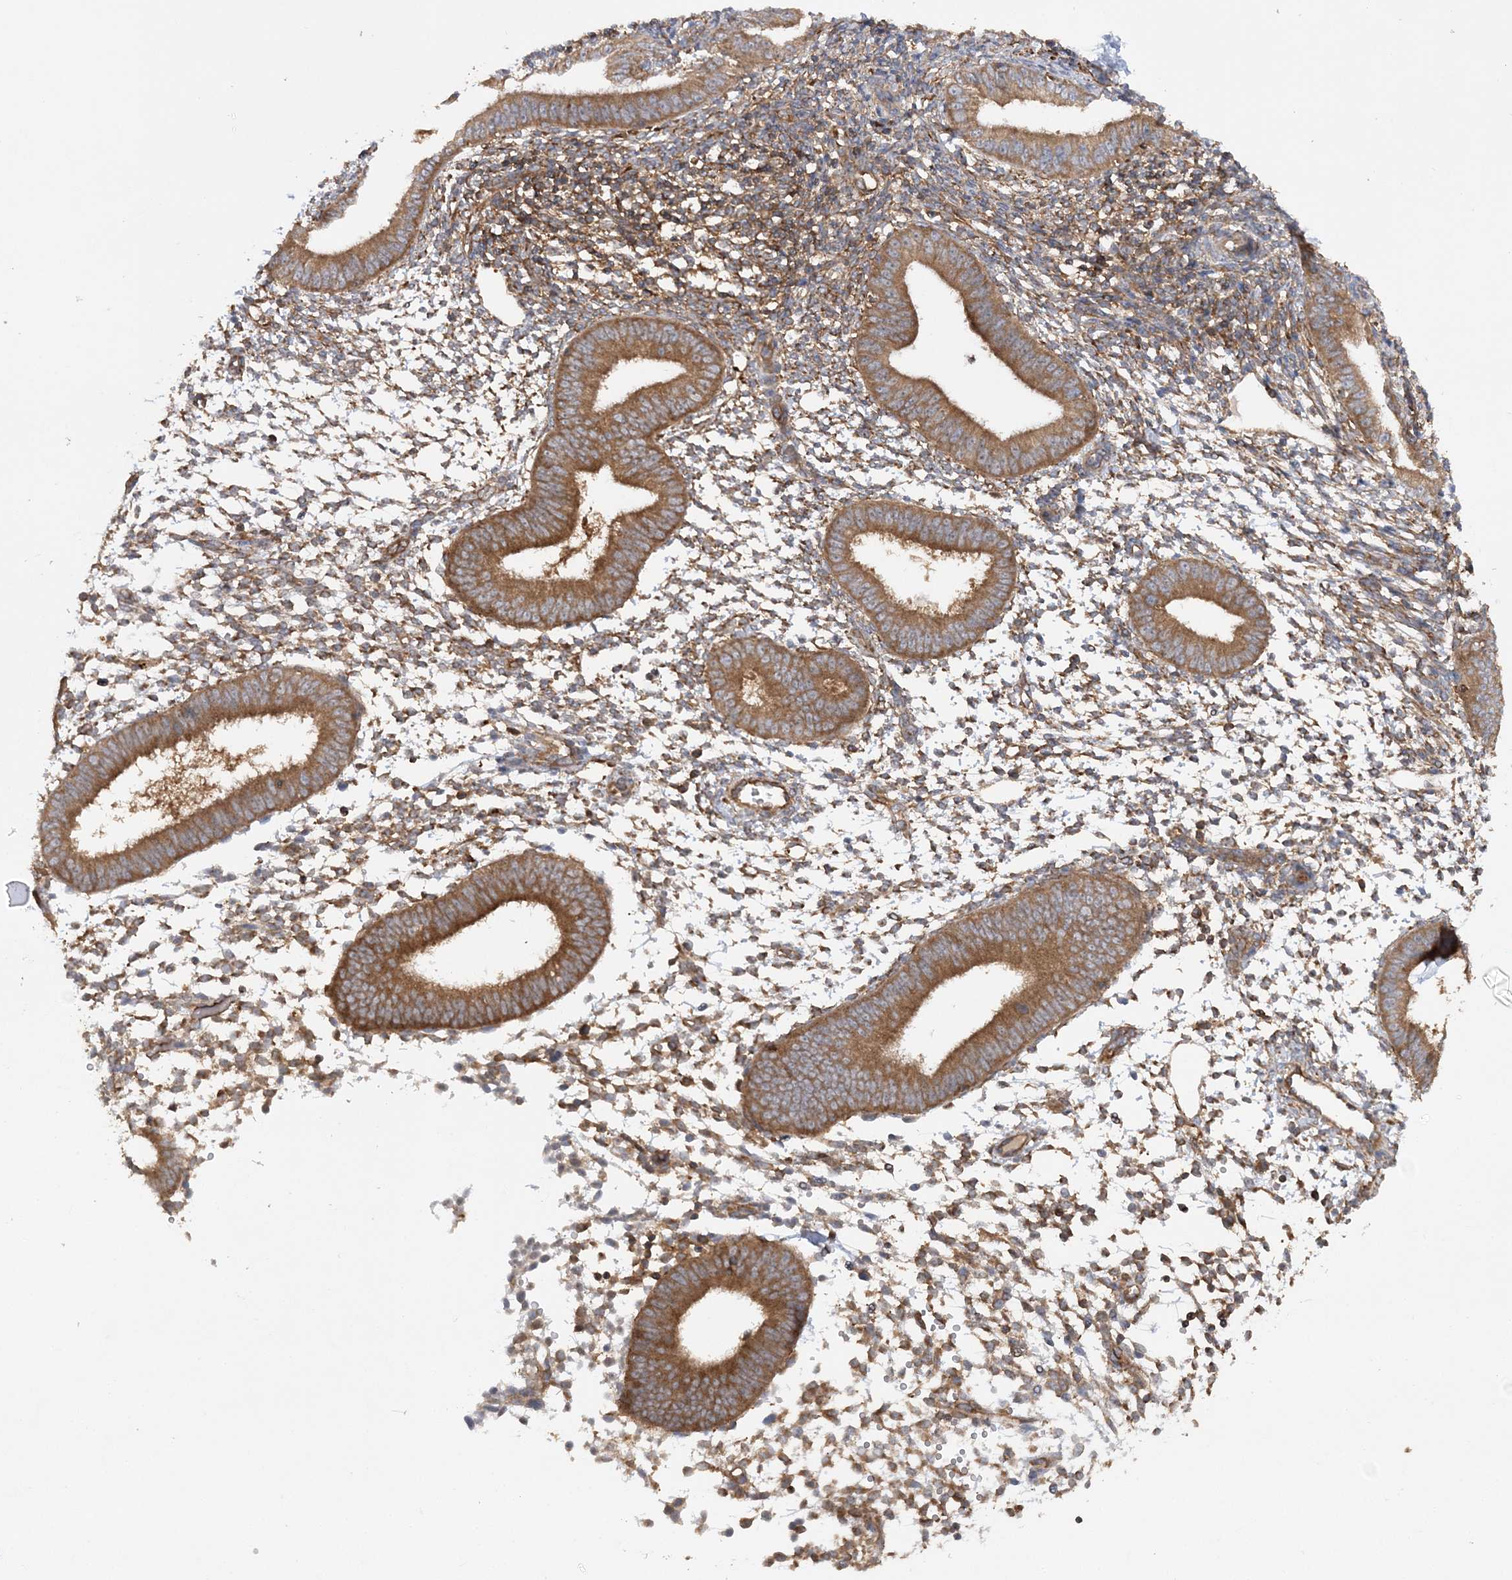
{"staining": {"intensity": "moderate", "quantity": "25%-75%", "location": "cytoplasmic/membranous"}, "tissue": "endometrium", "cell_type": "Cells in endometrial stroma", "image_type": "normal", "snomed": [{"axis": "morphology", "description": "Normal tissue, NOS"}, {"axis": "topography", "description": "Uterus"}, {"axis": "topography", "description": "Endometrium"}], "caption": "Protein analysis of benign endometrium reveals moderate cytoplasmic/membranous staining in approximately 25%-75% of cells in endometrial stroma. The protein is shown in brown color, while the nuclei are stained blue.", "gene": "ACAP2", "patient": {"sex": "female", "age": 48}}